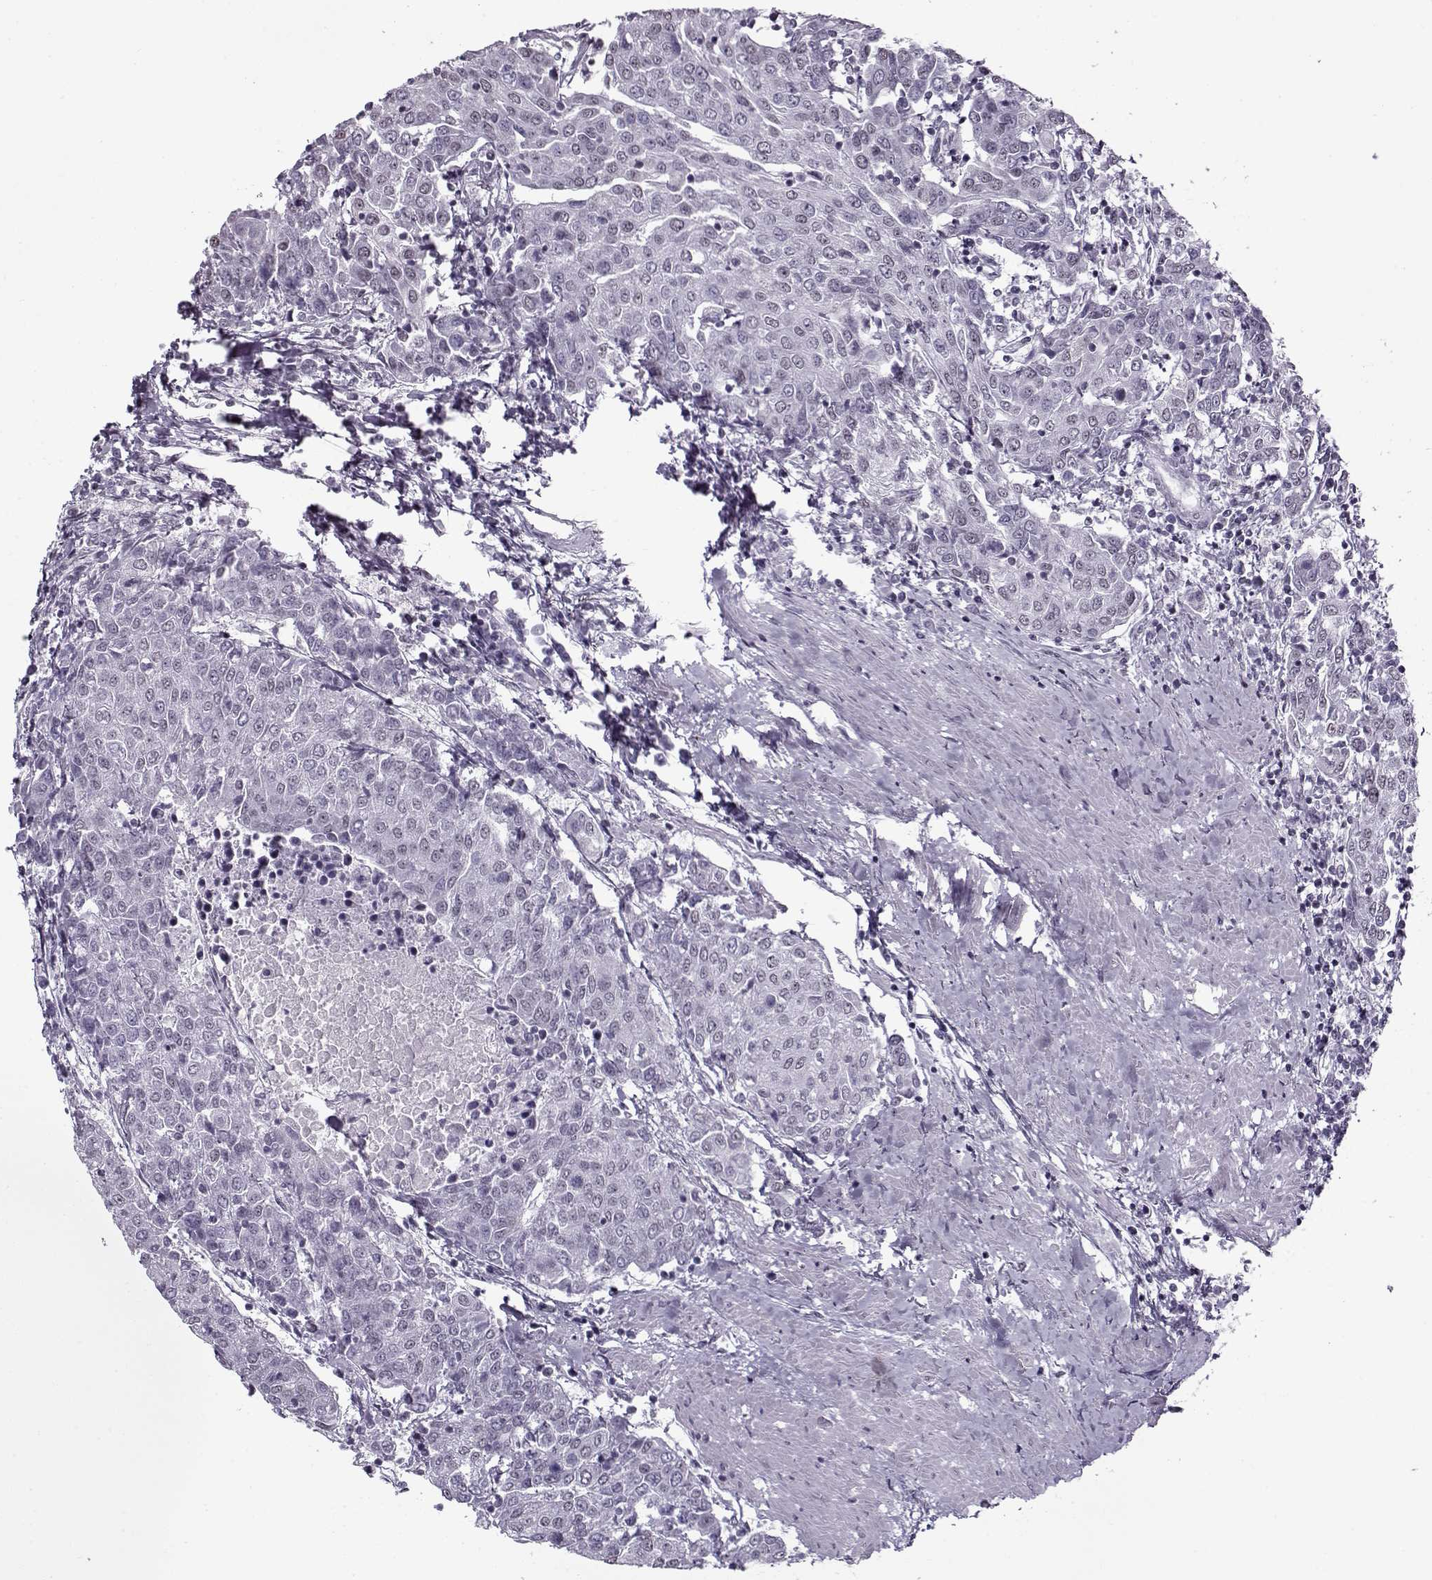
{"staining": {"intensity": "negative", "quantity": "none", "location": "none"}, "tissue": "urothelial cancer", "cell_type": "Tumor cells", "image_type": "cancer", "snomed": [{"axis": "morphology", "description": "Urothelial carcinoma, High grade"}, {"axis": "topography", "description": "Urinary bladder"}], "caption": "An immunohistochemistry photomicrograph of urothelial carcinoma (high-grade) is shown. There is no staining in tumor cells of urothelial carcinoma (high-grade).", "gene": "PRMT8", "patient": {"sex": "female", "age": 85}}